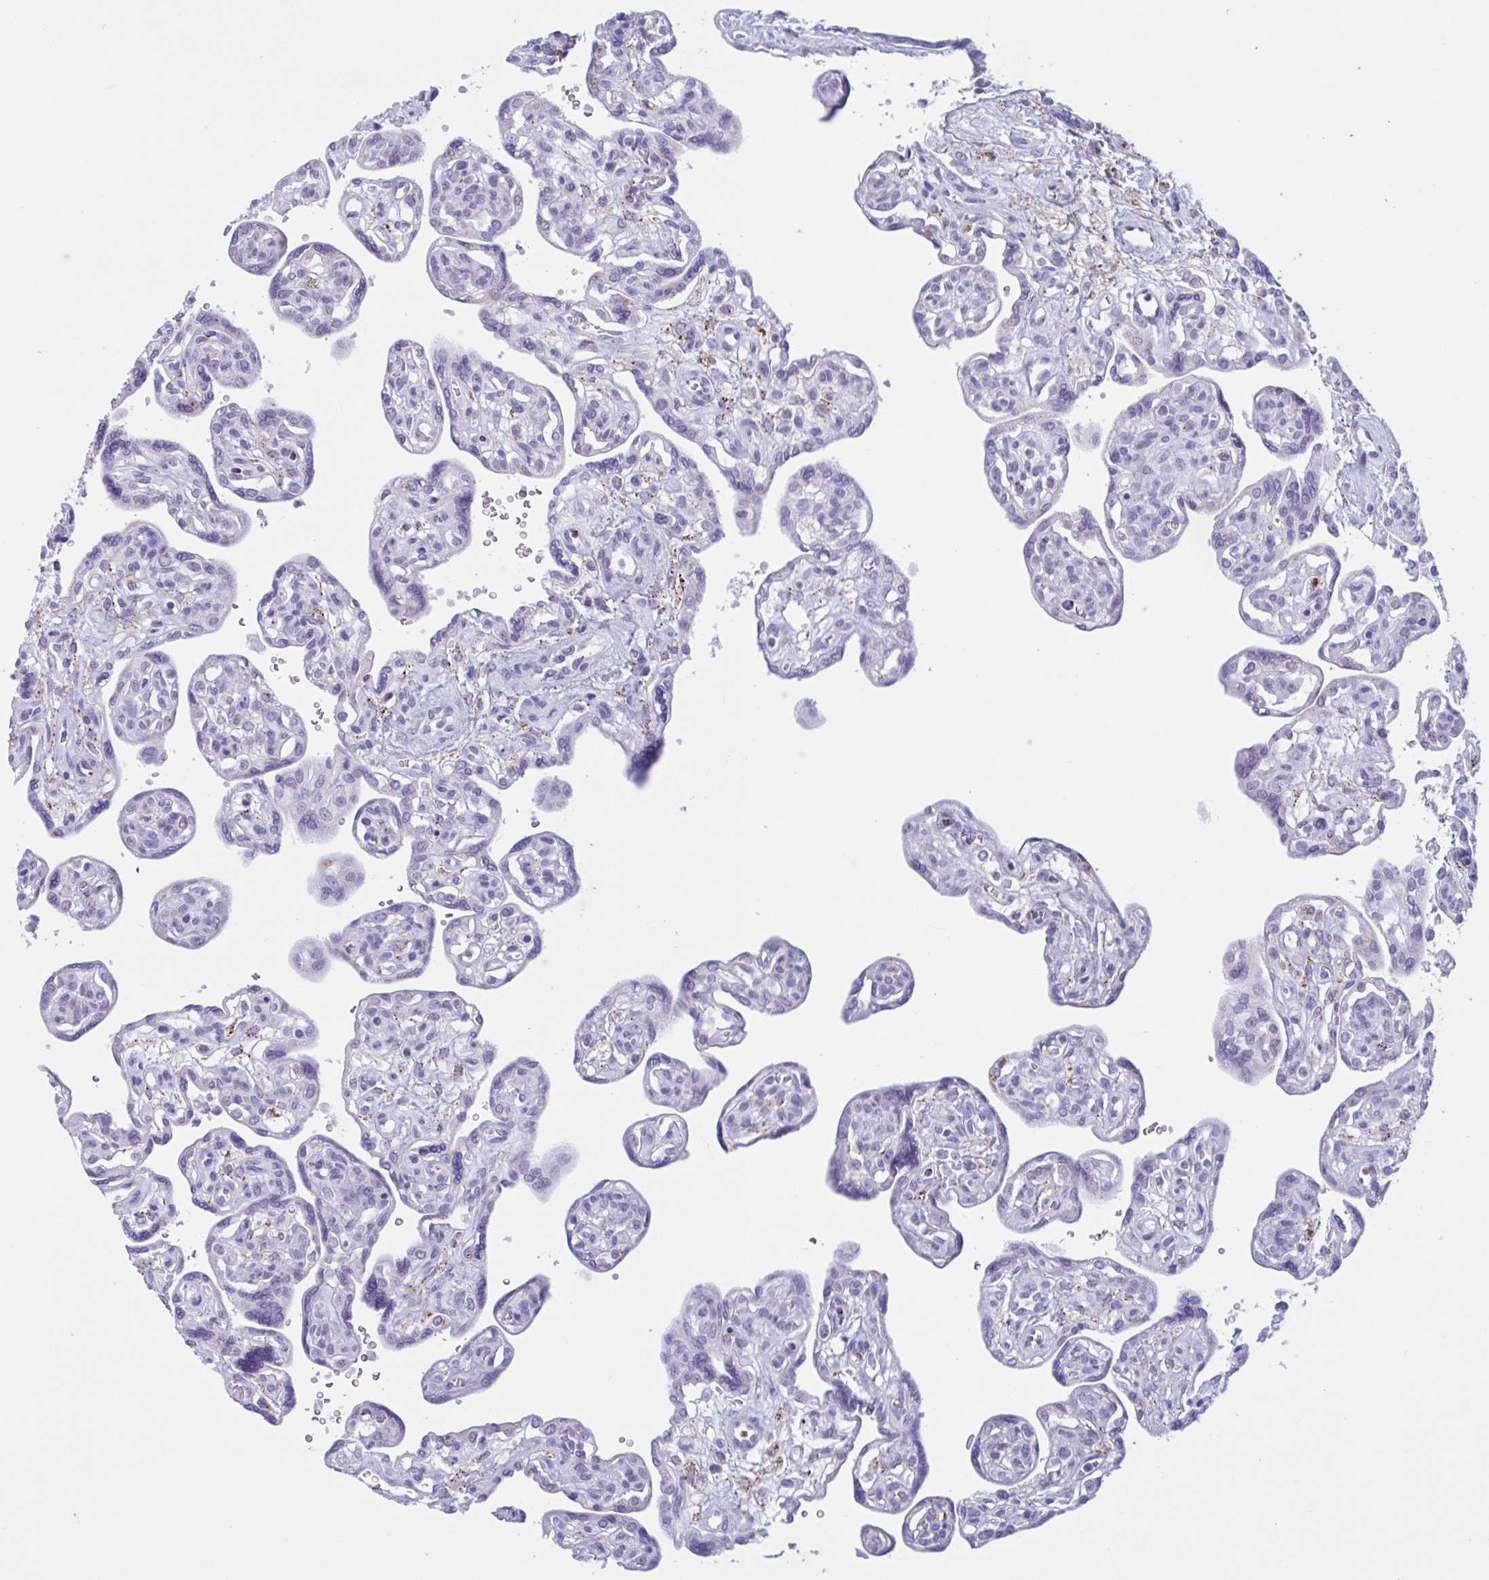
{"staining": {"intensity": "negative", "quantity": "none", "location": "none"}, "tissue": "placenta", "cell_type": "Decidual cells", "image_type": "normal", "snomed": [{"axis": "morphology", "description": "Normal tissue, NOS"}, {"axis": "topography", "description": "Placenta"}], "caption": "Image shows no significant protein positivity in decidual cells of normal placenta. Brightfield microscopy of immunohistochemistry (IHC) stained with DAB (brown) and hematoxylin (blue), captured at high magnification.", "gene": "XCL1", "patient": {"sex": "female", "age": 39}}